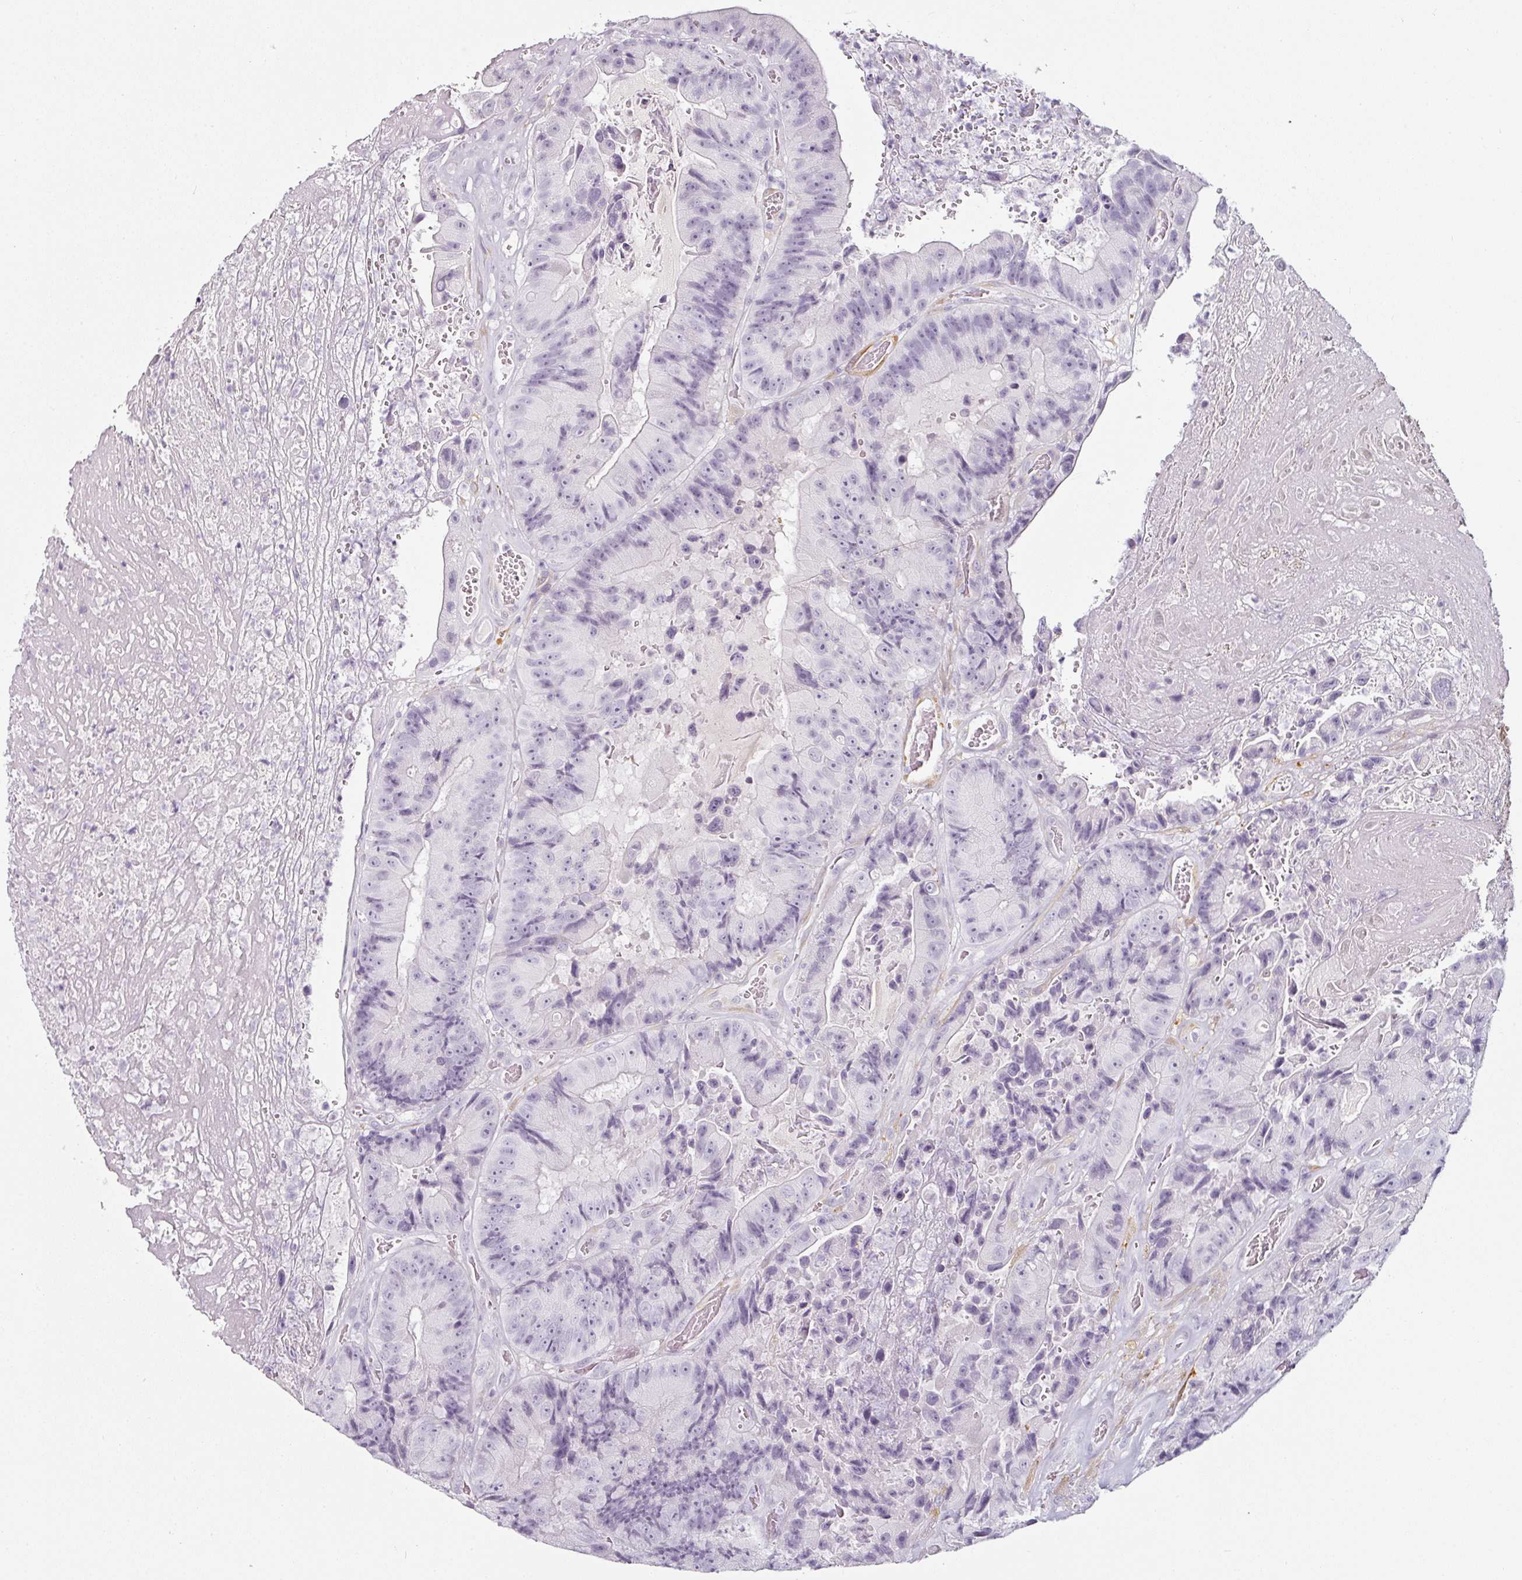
{"staining": {"intensity": "negative", "quantity": "none", "location": "none"}, "tissue": "colorectal cancer", "cell_type": "Tumor cells", "image_type": "cancer", "snomed": [{"axis": "morphology", "description": "Adenocarcinoma, NOS"}, {"axis": "topography", "description": "Colon"}], "caption": "IHC histopathology image of colorectal cancer (adenocarcinoma) stained for a protein (brown), which shows no expression in tumor cells.", "gene": "CAP2", "patient": {"sex": "female", "age": 86}}